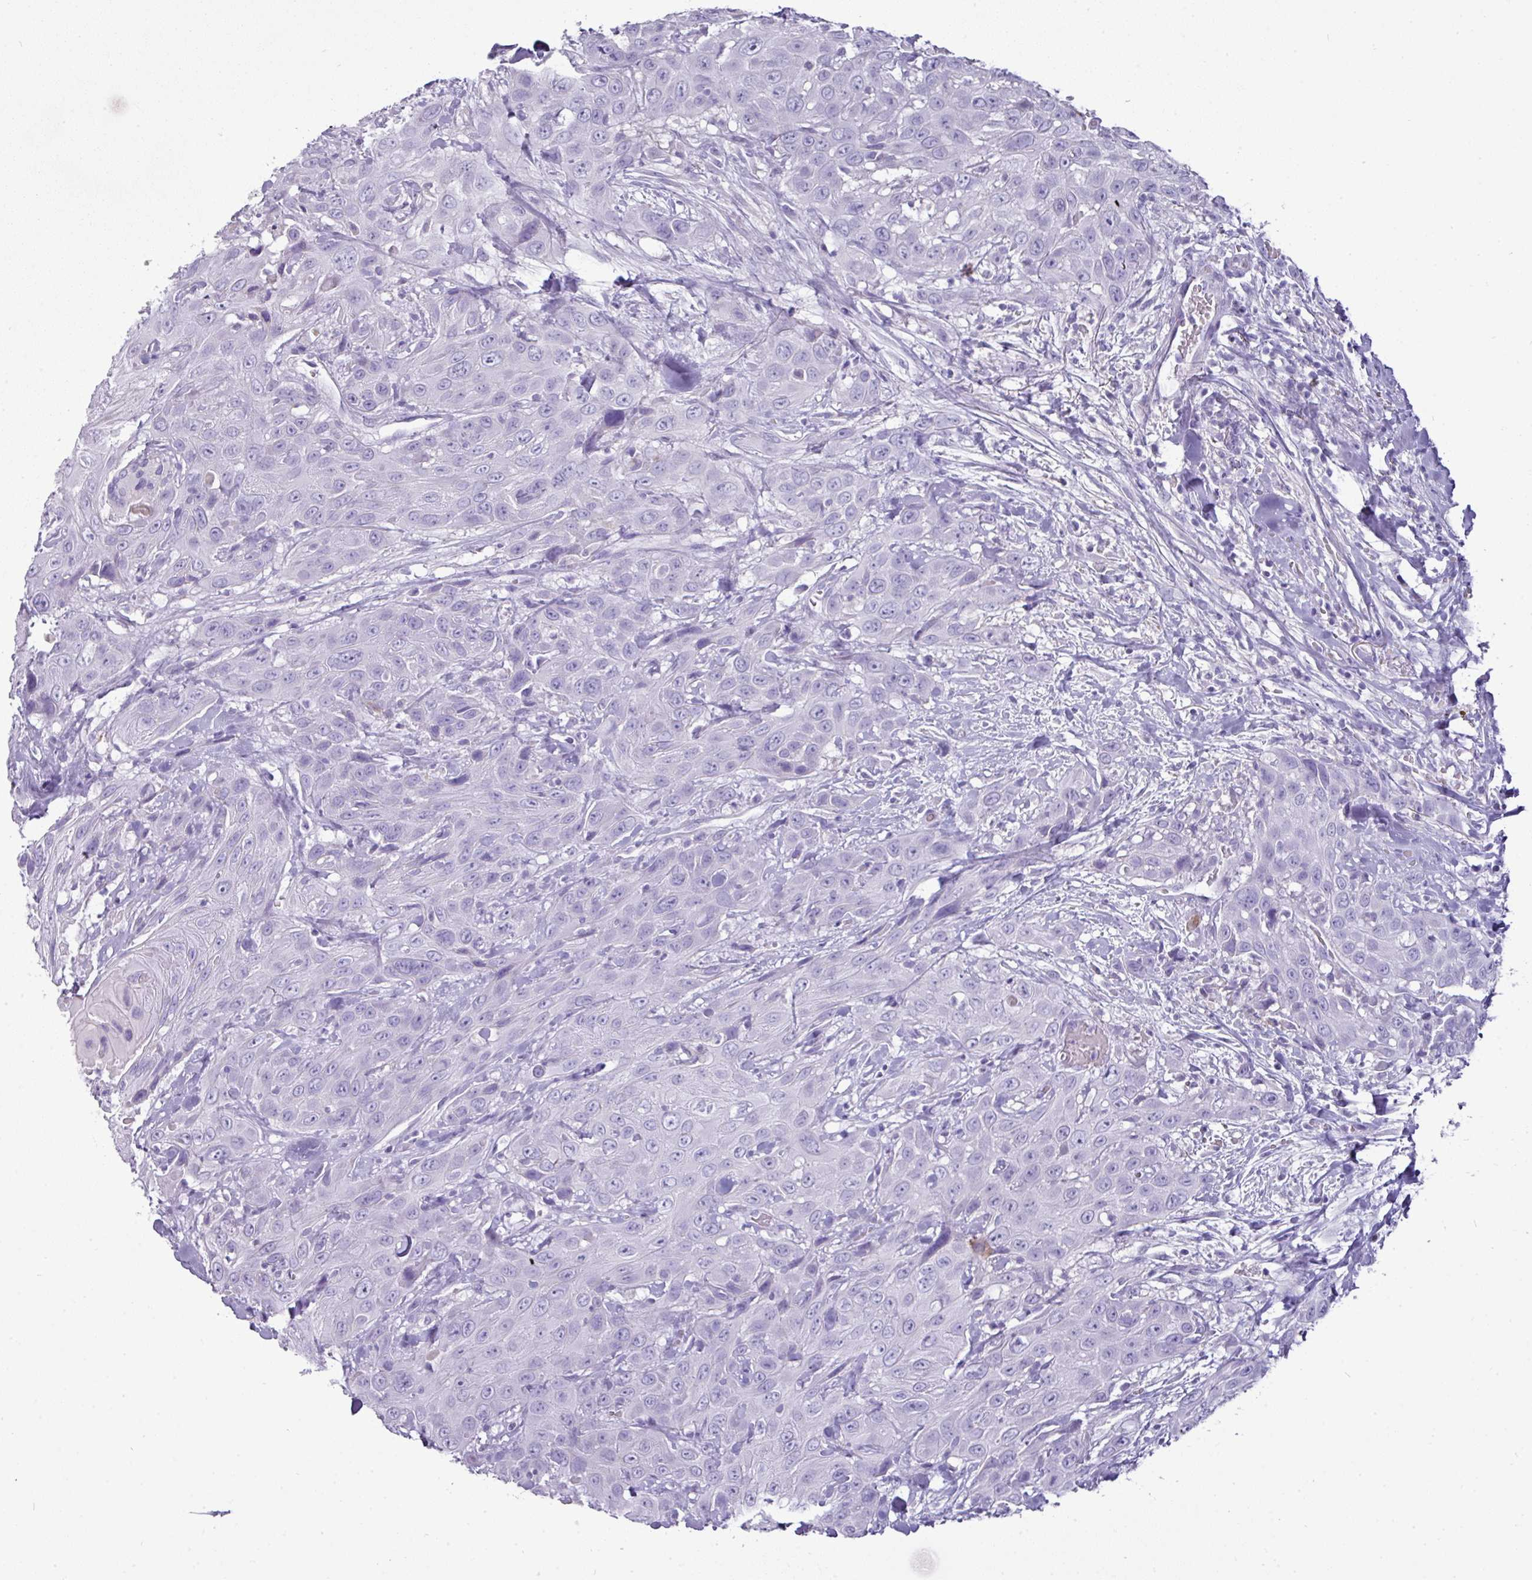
{"staining": {"intensity": "negative", "quantity": "none", "location": "none"}, "tissue": "head and neck cancer", "cell_type": "Tumor cells", "image_type": "cancer", "snomed": [{"axis": "morphology", "description": "Squamous cell carcinoma, NOS"}, {"axis": "topography", "description": "Head-Neck"}], "caption": "Squamous cell carcinoma (head and neck) was stained to show a protein in brown. There is no significant positivity in tumor cells.", "gene": "GSTA3", "patient": {"sex": "male", "age": 81}}